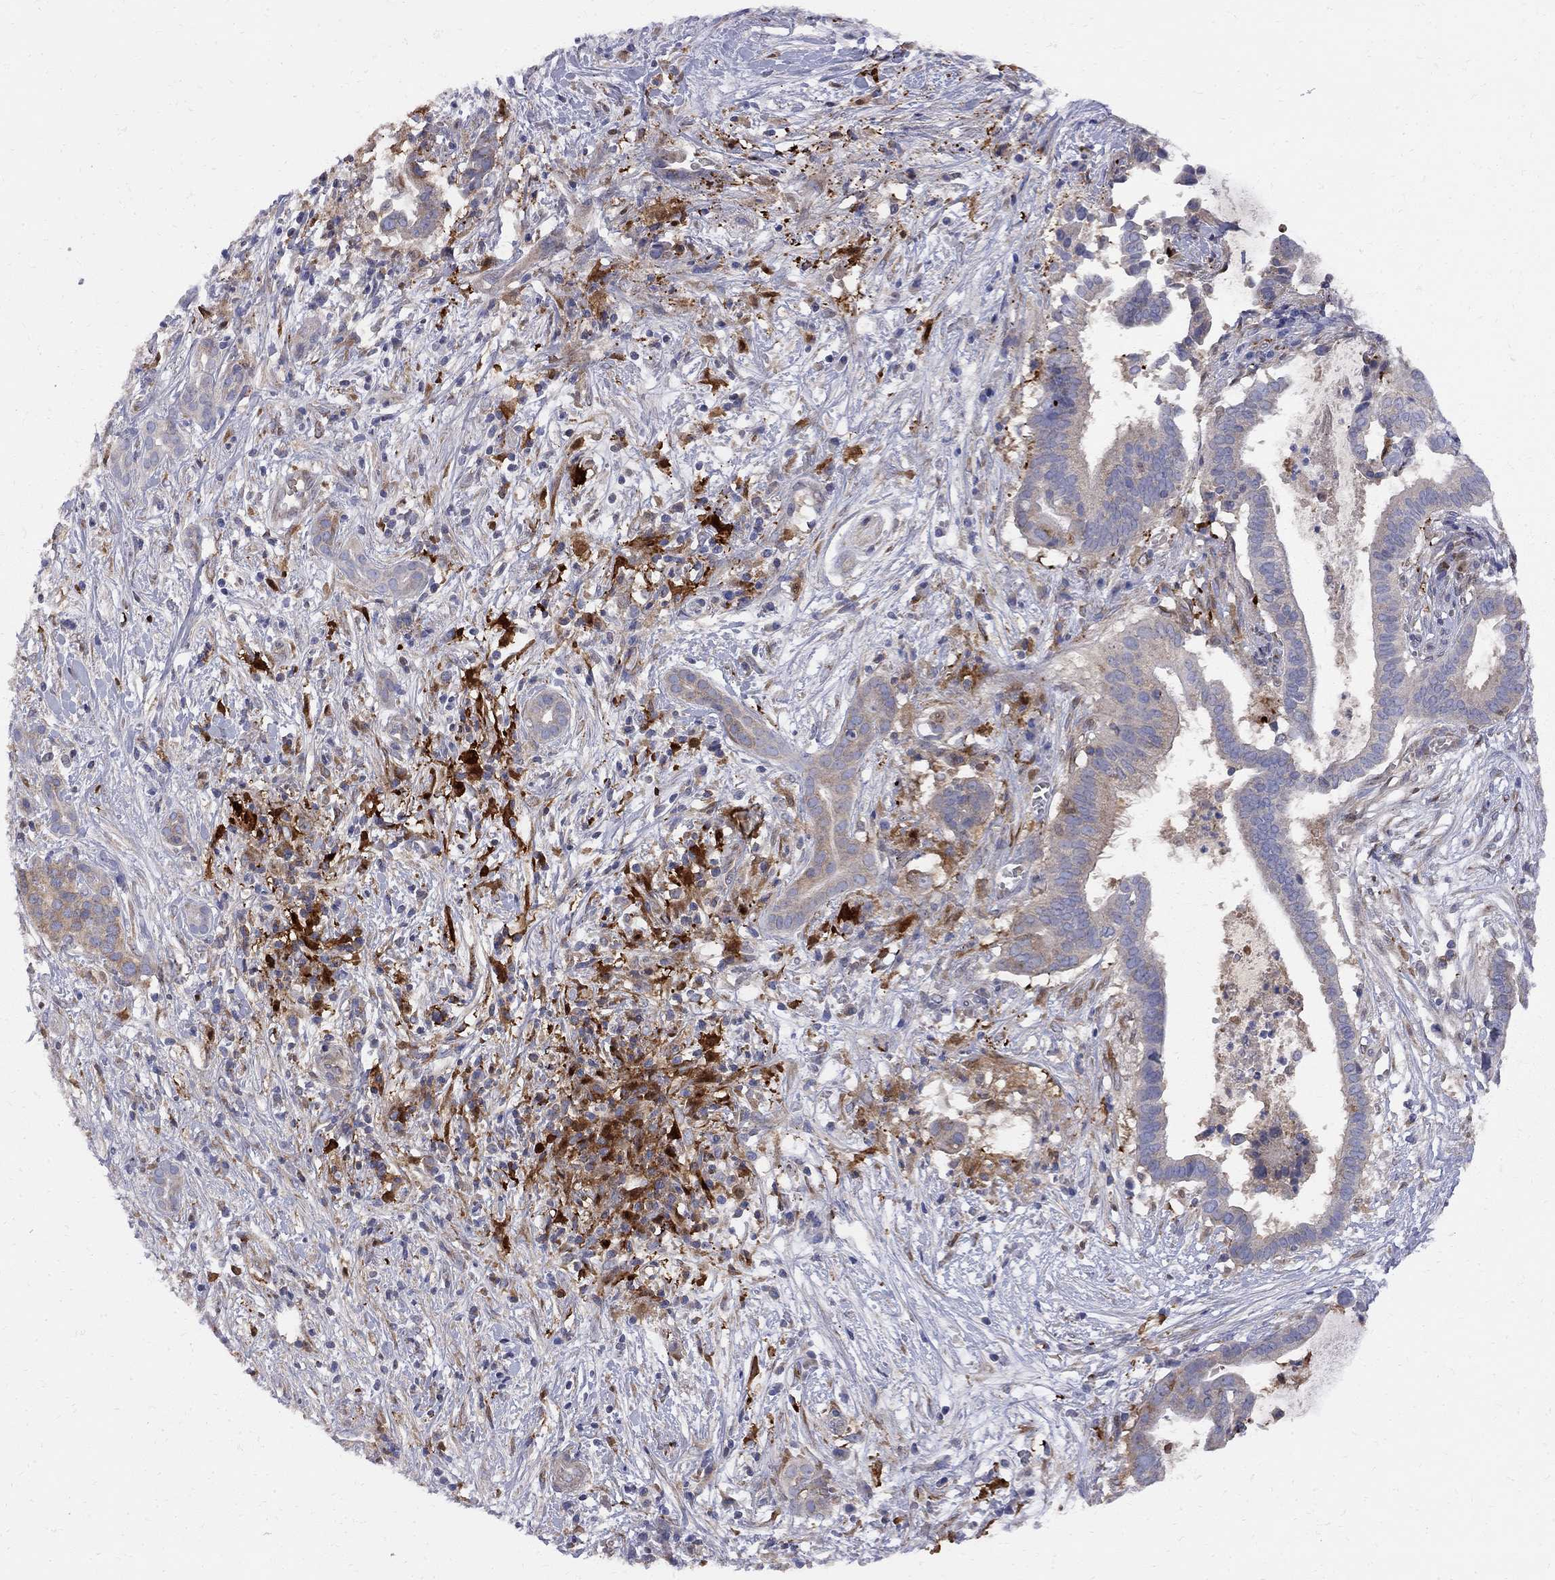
{"staining": {"intensity": "negative", "quantity": "none", "location": "none"}, "tissue": "pancreatic cancer", "cell_type": "Tumor cells", "image_type": "cancer", "snomed": [{"axis": "morphology", "description": "Adenocarcinoma, NOS"}, {"axis": "topography", "description": "Pancreas"}], "caption": "An IHC histopathology image of pancreatic cancer (adenocarcinoma) is shown. There is no staining in tumor cells of pancreatic cancer (adenocarcinoma).", "gene": "MTHFR", "patient": {"sex": "male", "age": 61}}